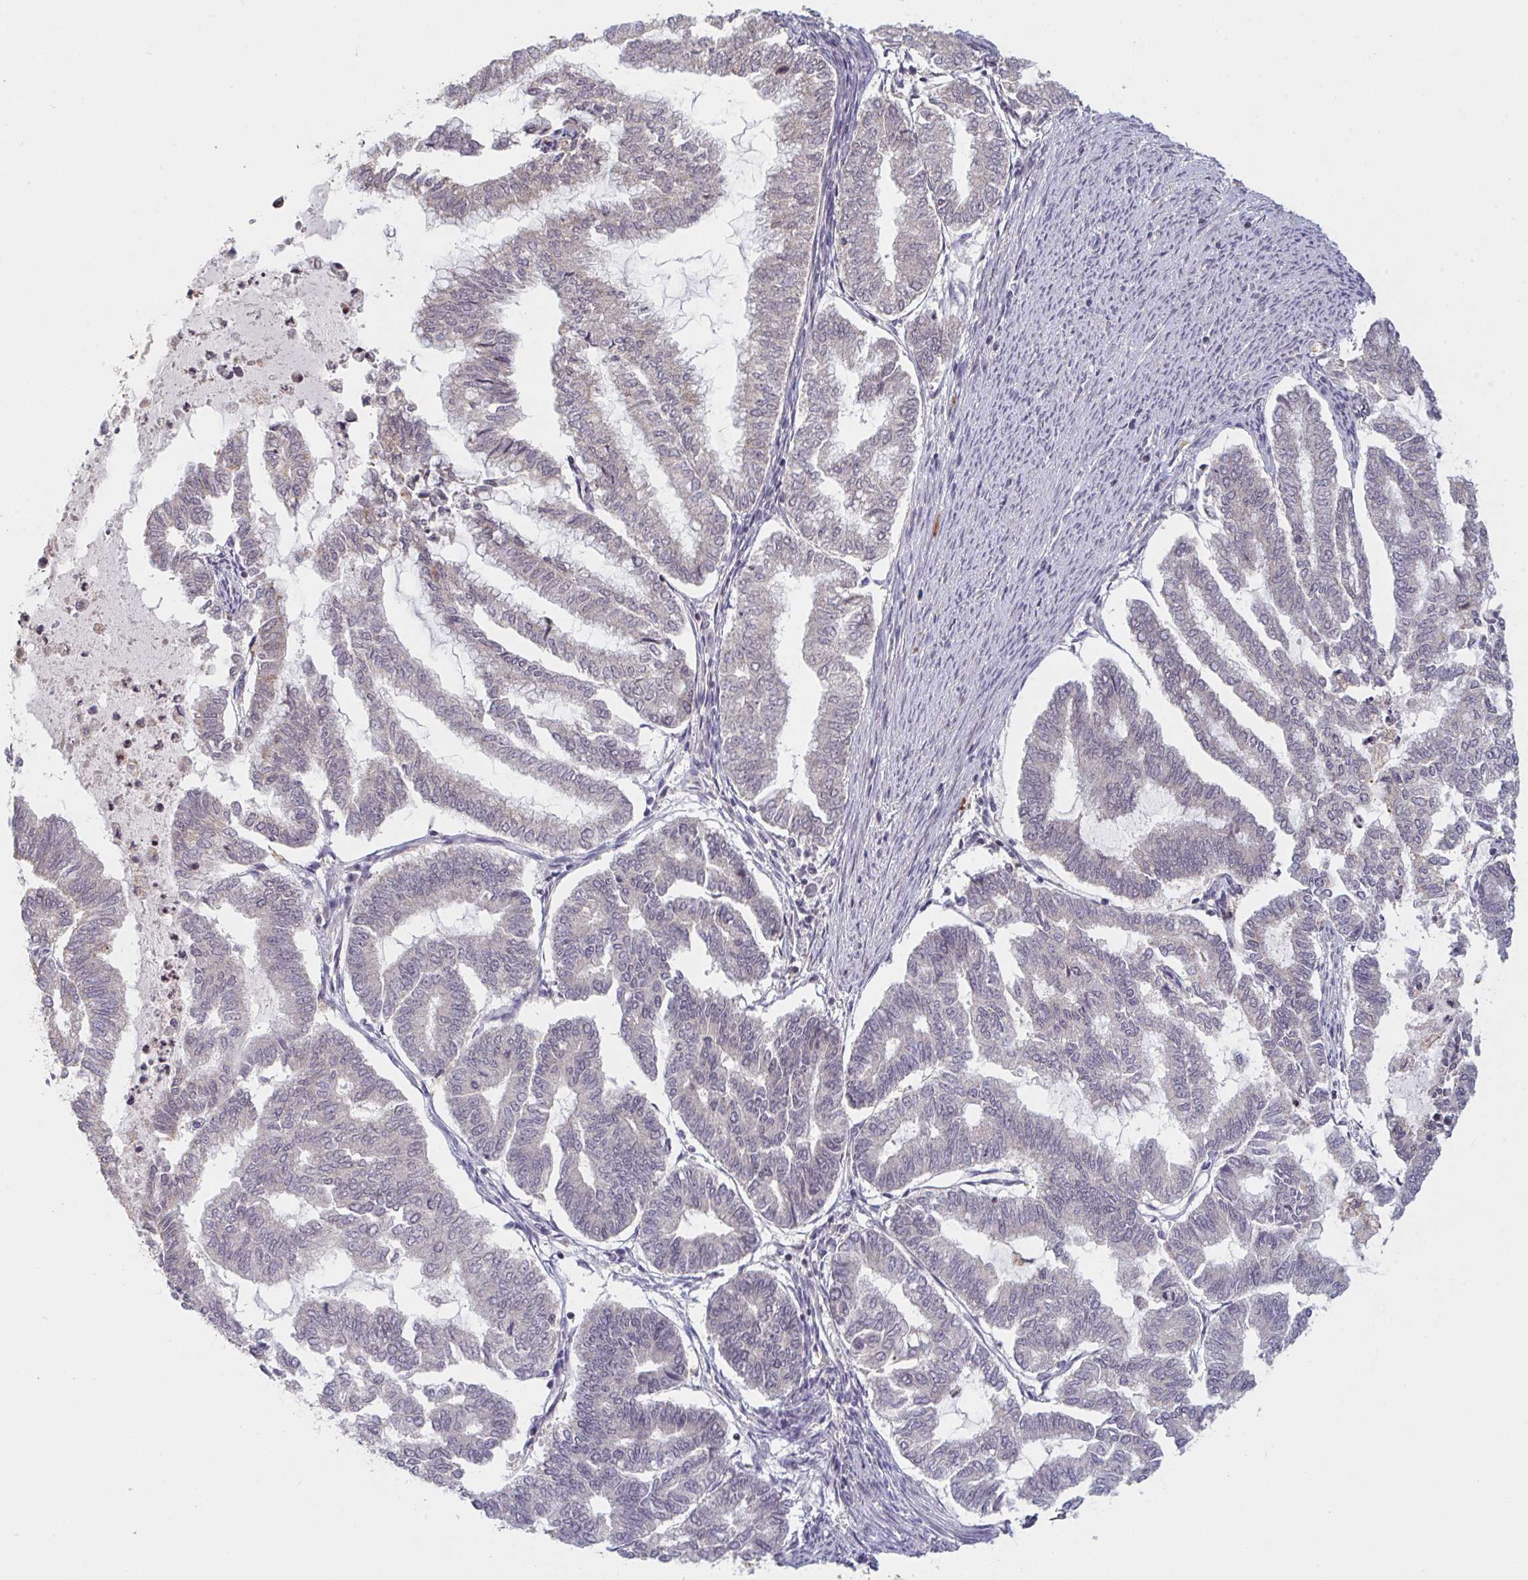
{"staining": {"intensity": "negative", "quantity": "none", "location": "none"}, "tissue": "endometrial cancer", "cell_type": "Tumor cells", "image_type": "cancer", "snomed": [{"axis": "morphology", "description": "Adenocarcinoma, NOS"}, {"axis": "topography", "description": "Endometrium"}], "caption": "Immunohistochemical staining of human endometrial adenocarcinoma displays no significant staining in tumor cells.", "gene": "DCST1", "patient": {"sex": "female", "age": 79}}